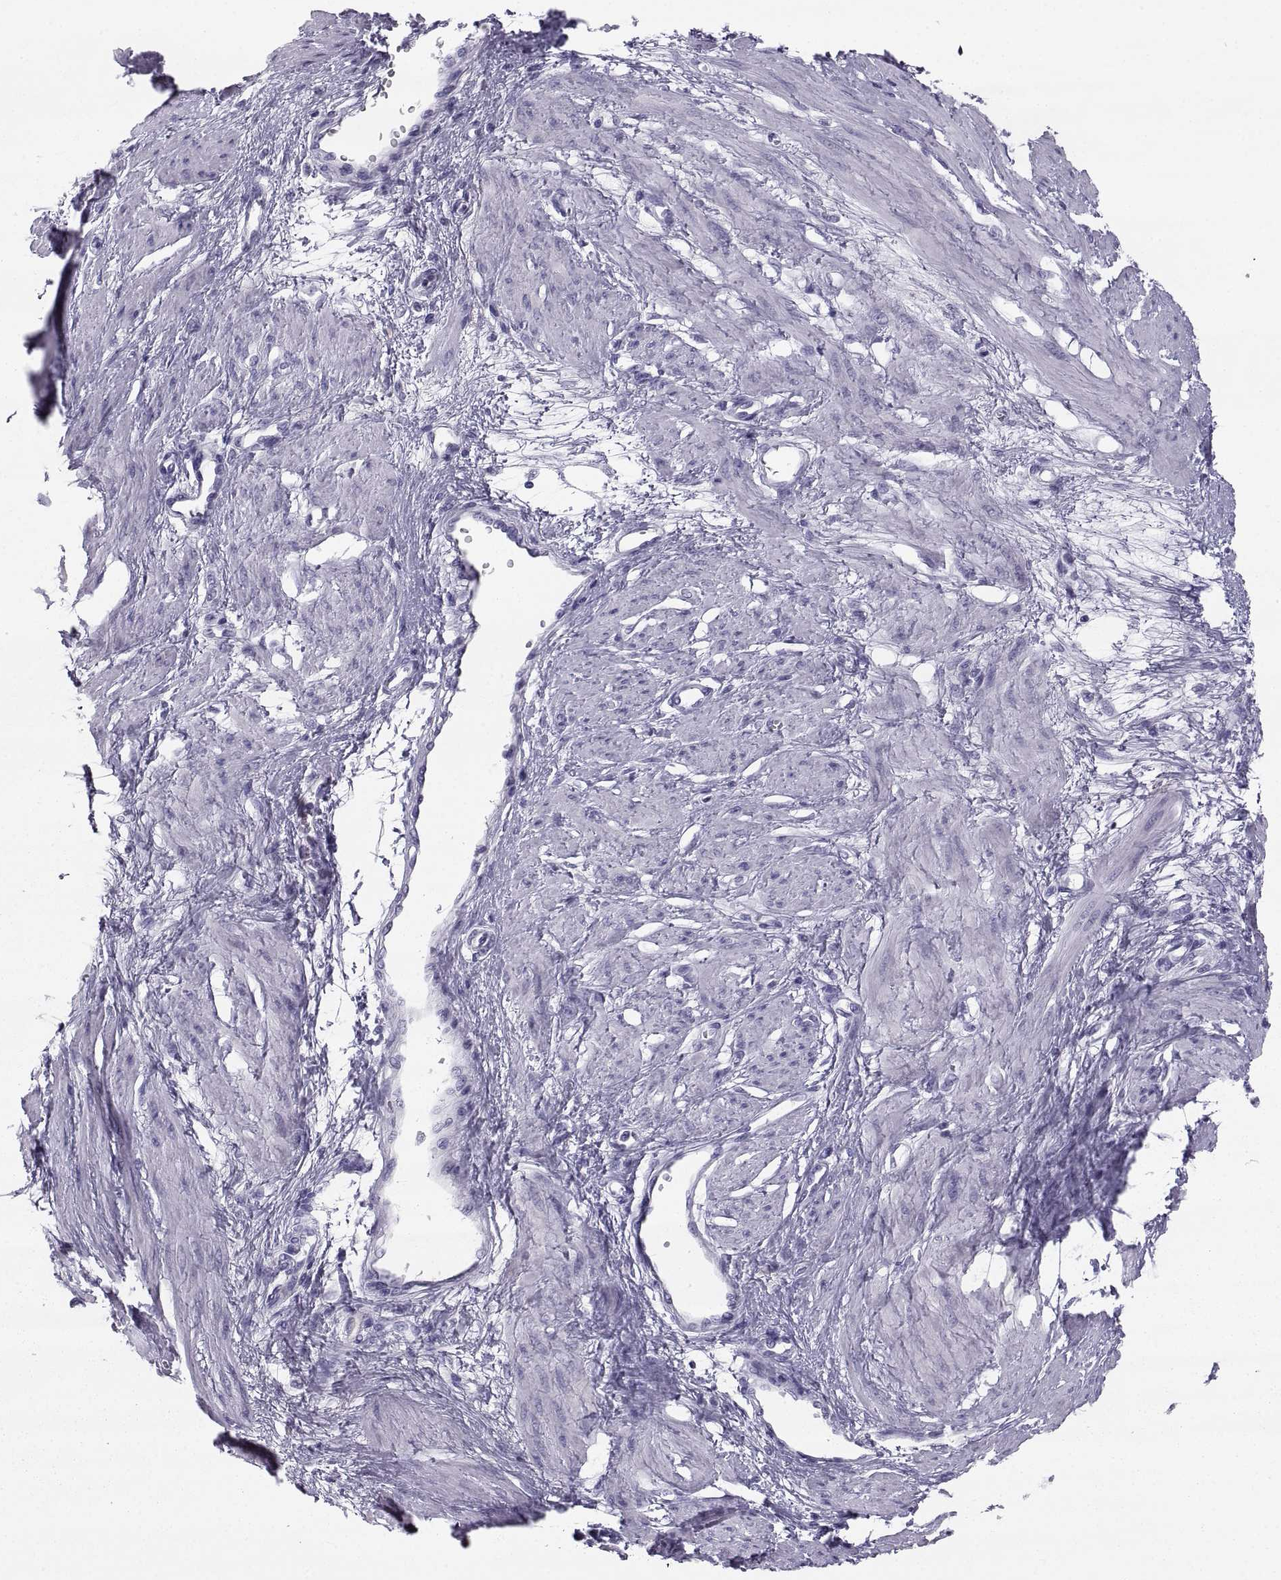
{"staining": {"intensity": "negative", "quantity": "none", "location": "none"}, "tissue": "smooth muscle", "cell_type": "Smooth muscle cells", "image_type": "normal", "snomed": [{"axis": "morphology", "description": "Normal tissue, NOS"}, {"axis": "topography", "description": "Smooth muscle"}, {"axis": "topography", "description": "Uterus"}], "caption": "This micrograph is of benign smooth muscle stained with immunohistochemistry (IHC) to label a protein in brown with the nuclei are counter-stained blue. There is no positivity in smooth muscle cells.", "gene": "PCSK1N", "patient": {"sex": "female", "age": 39}}